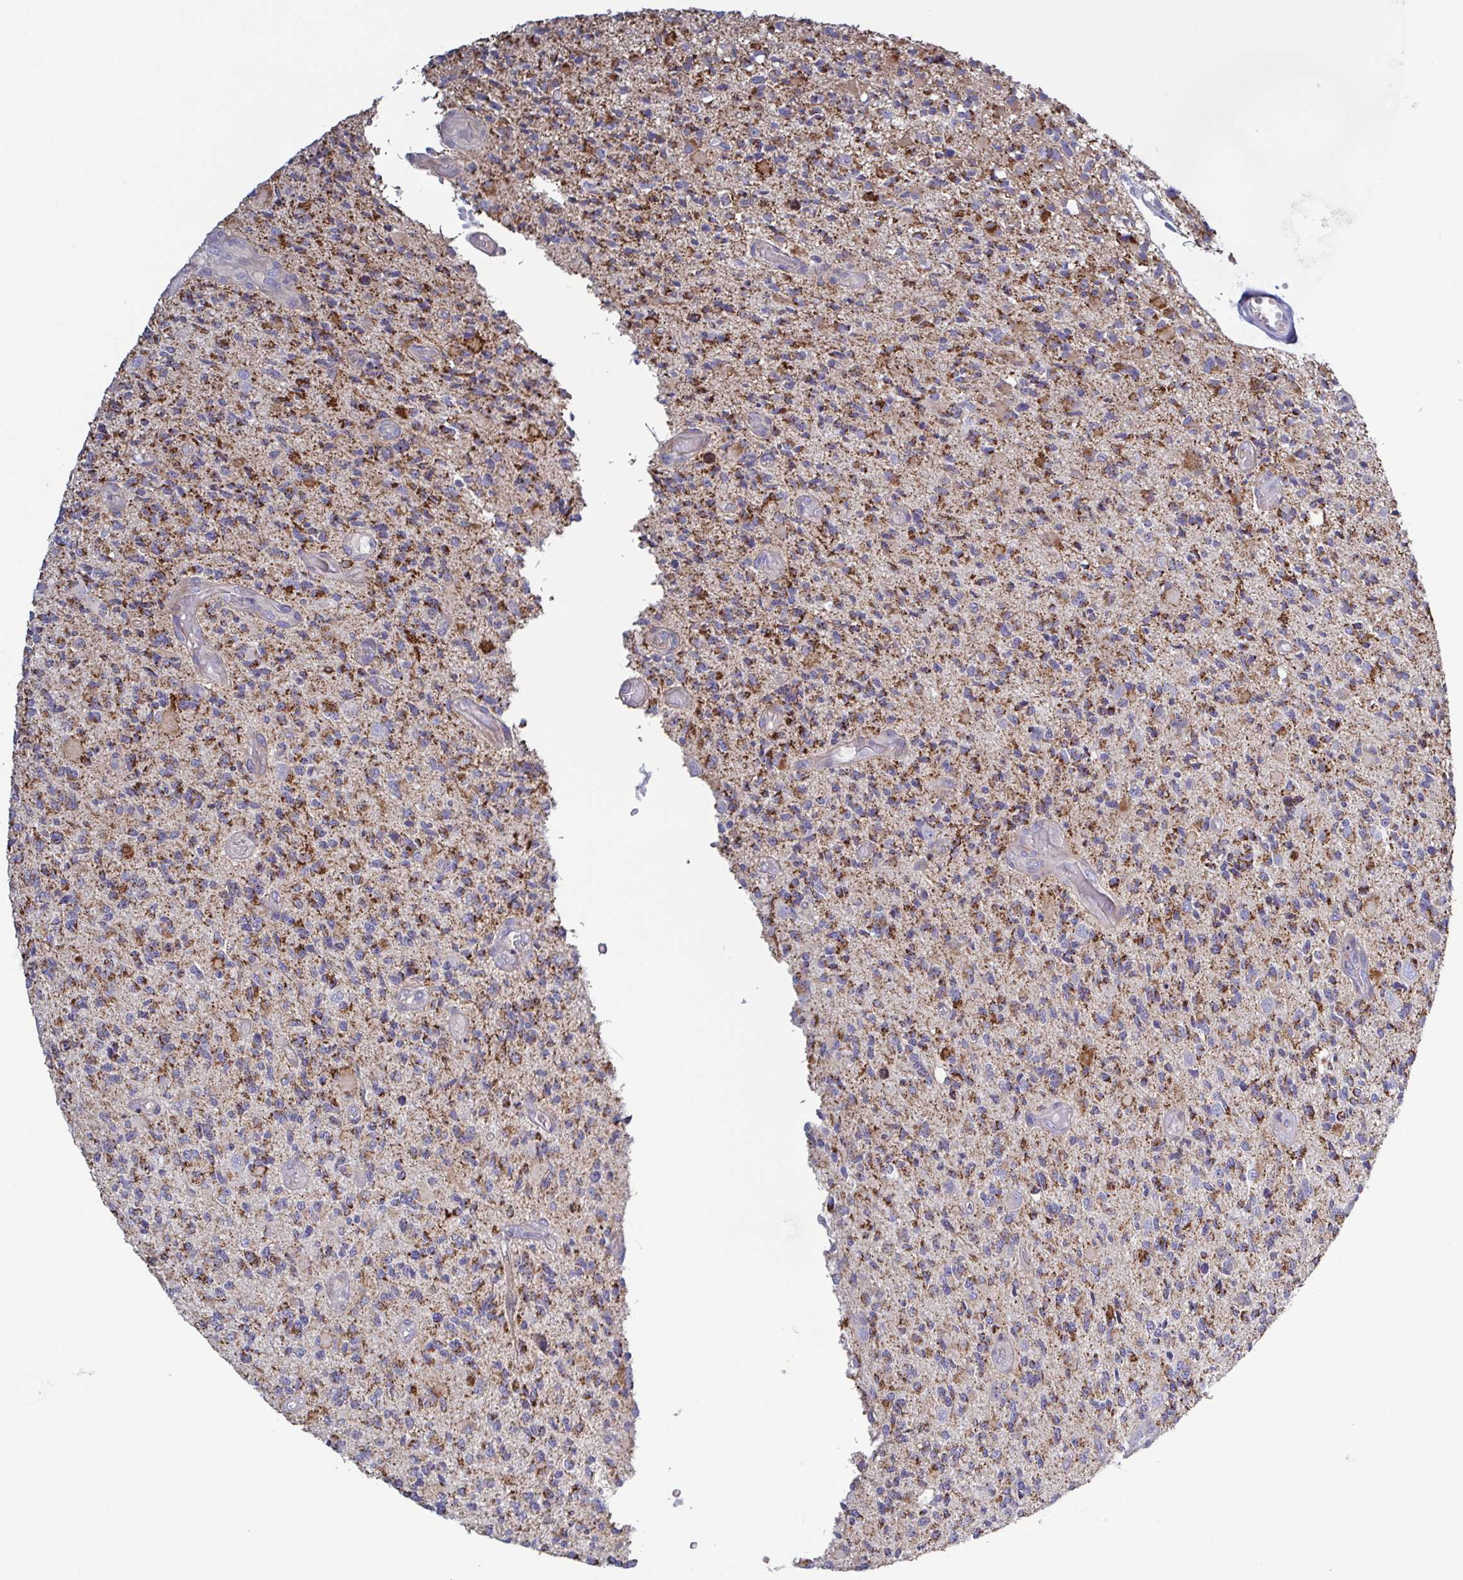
{"staining": {"intensity": "moderate", "quantity": ">75%", "location": "cytoplasmic/membranous"}, "tissue": "glioma", "cell_type": "Tumor cells", "image_type": "cancer", "snomed": [{"axis": "morphology", "description": "Glioma, malignant, High grade"}, {"axis": "topography", "description": "Brain"}], "caption": "Immunohistochemistry image of neoplastic tissue: glioma stained using immunohistochemistry displays medium levels of moderate protein expression localized specifically in the cytoplasmic/membranous of tumor cells, appearing as a cytoplasmic/membranous brown color.", "gene": "GLDC", "patient": {"sex": "female", "age": 63}}